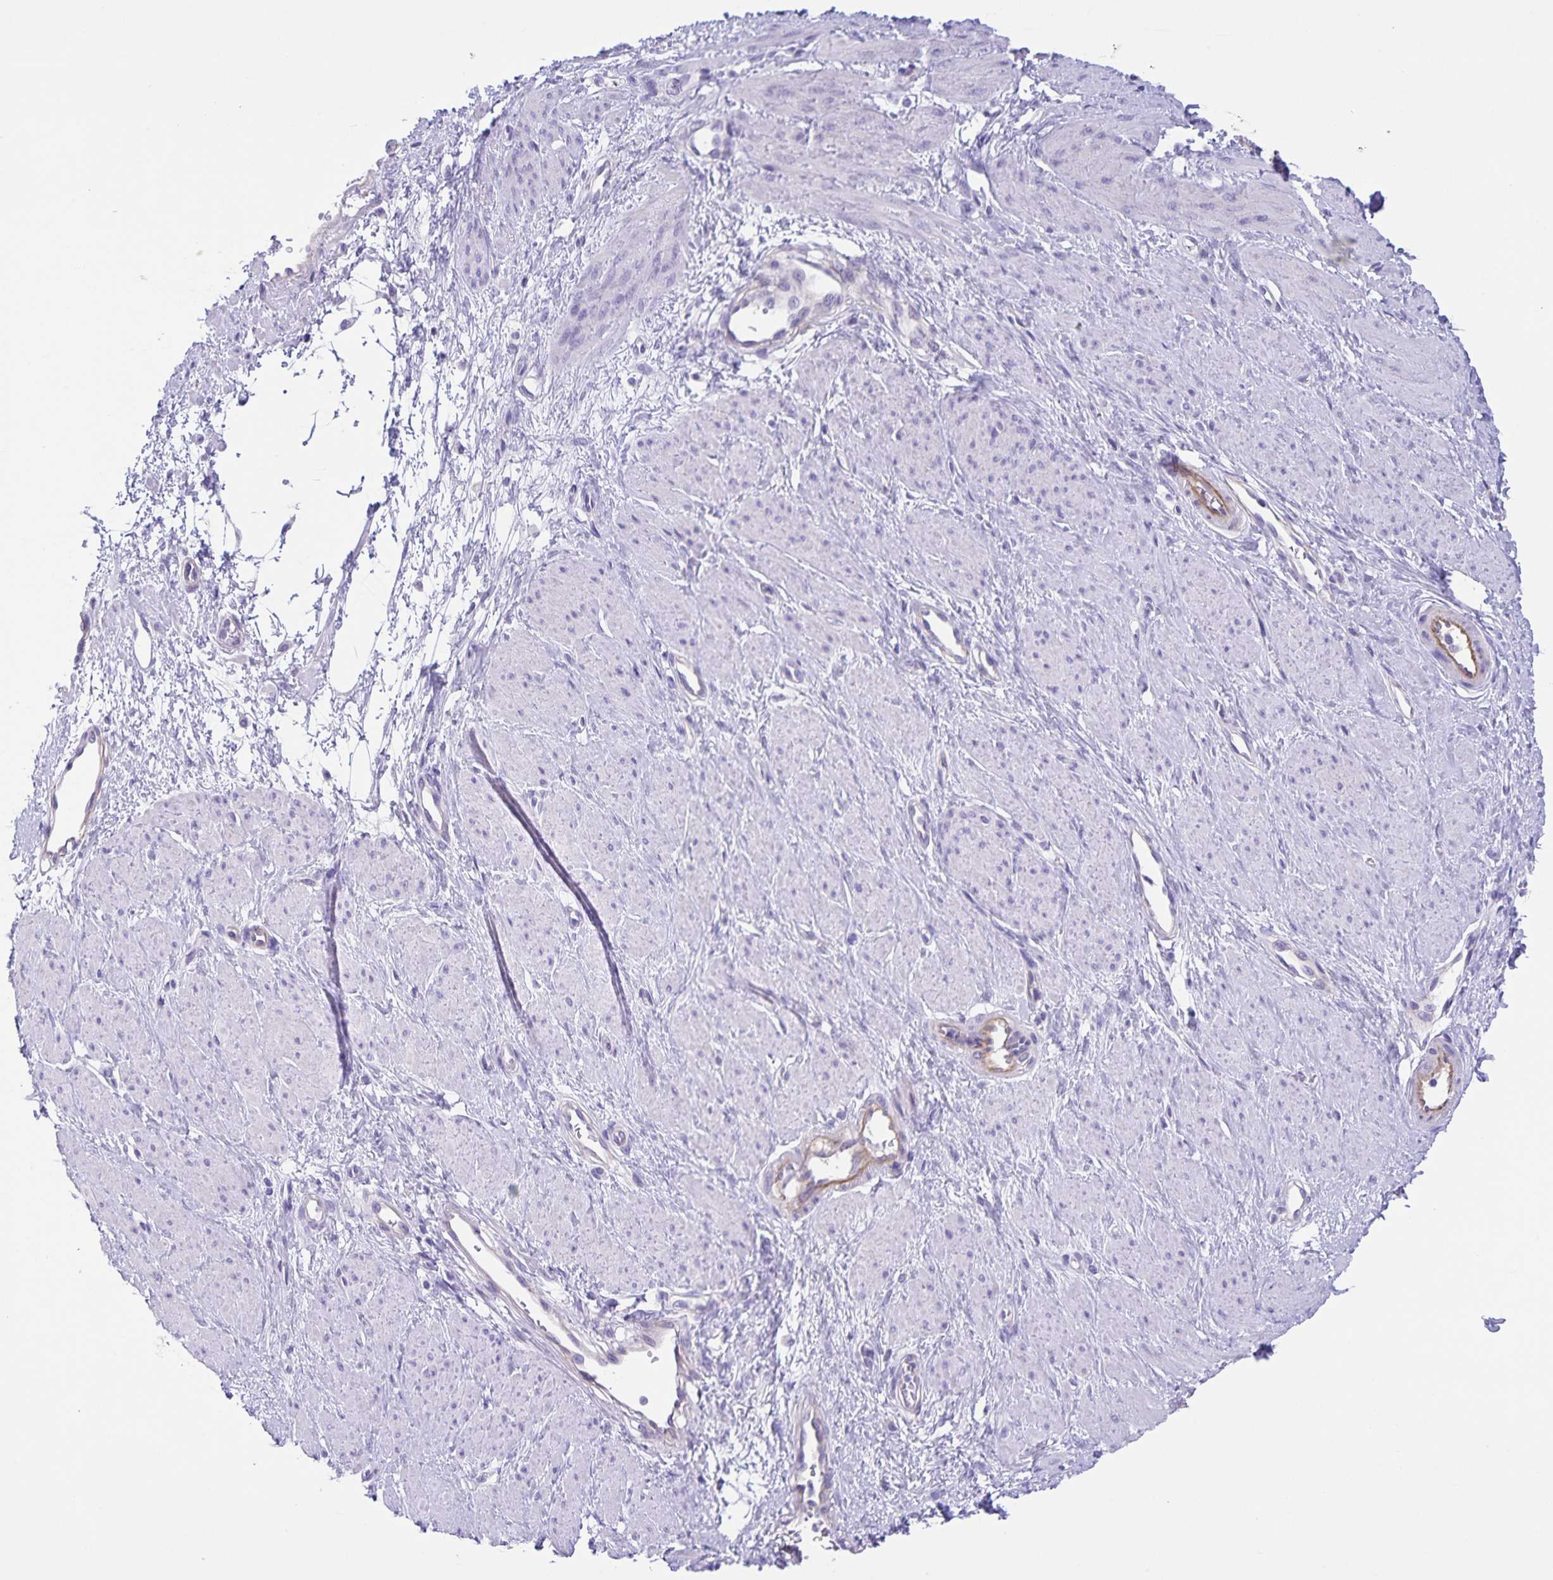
{"staining": {"intensity": "negative", "quantity": "none", "location": "none"}, "tissue": "smooth muscle", "cell_type": "Smooth muscle cells", "image_type": "normal", "snomed": [{"axis": "morphology", "description": "Normal tissue, NOS"}, {"axis": "topography", "description": "Smooth muscle"}, {"axis": "topography", "description": "Uterus"}], "caption": "Smooth muscle stained for a protein using immunohistochemistry demonstrates no staining smooth muscle cells.", "gene": "UBQLN3", "patient": {"sex": "female", "age": 39}}